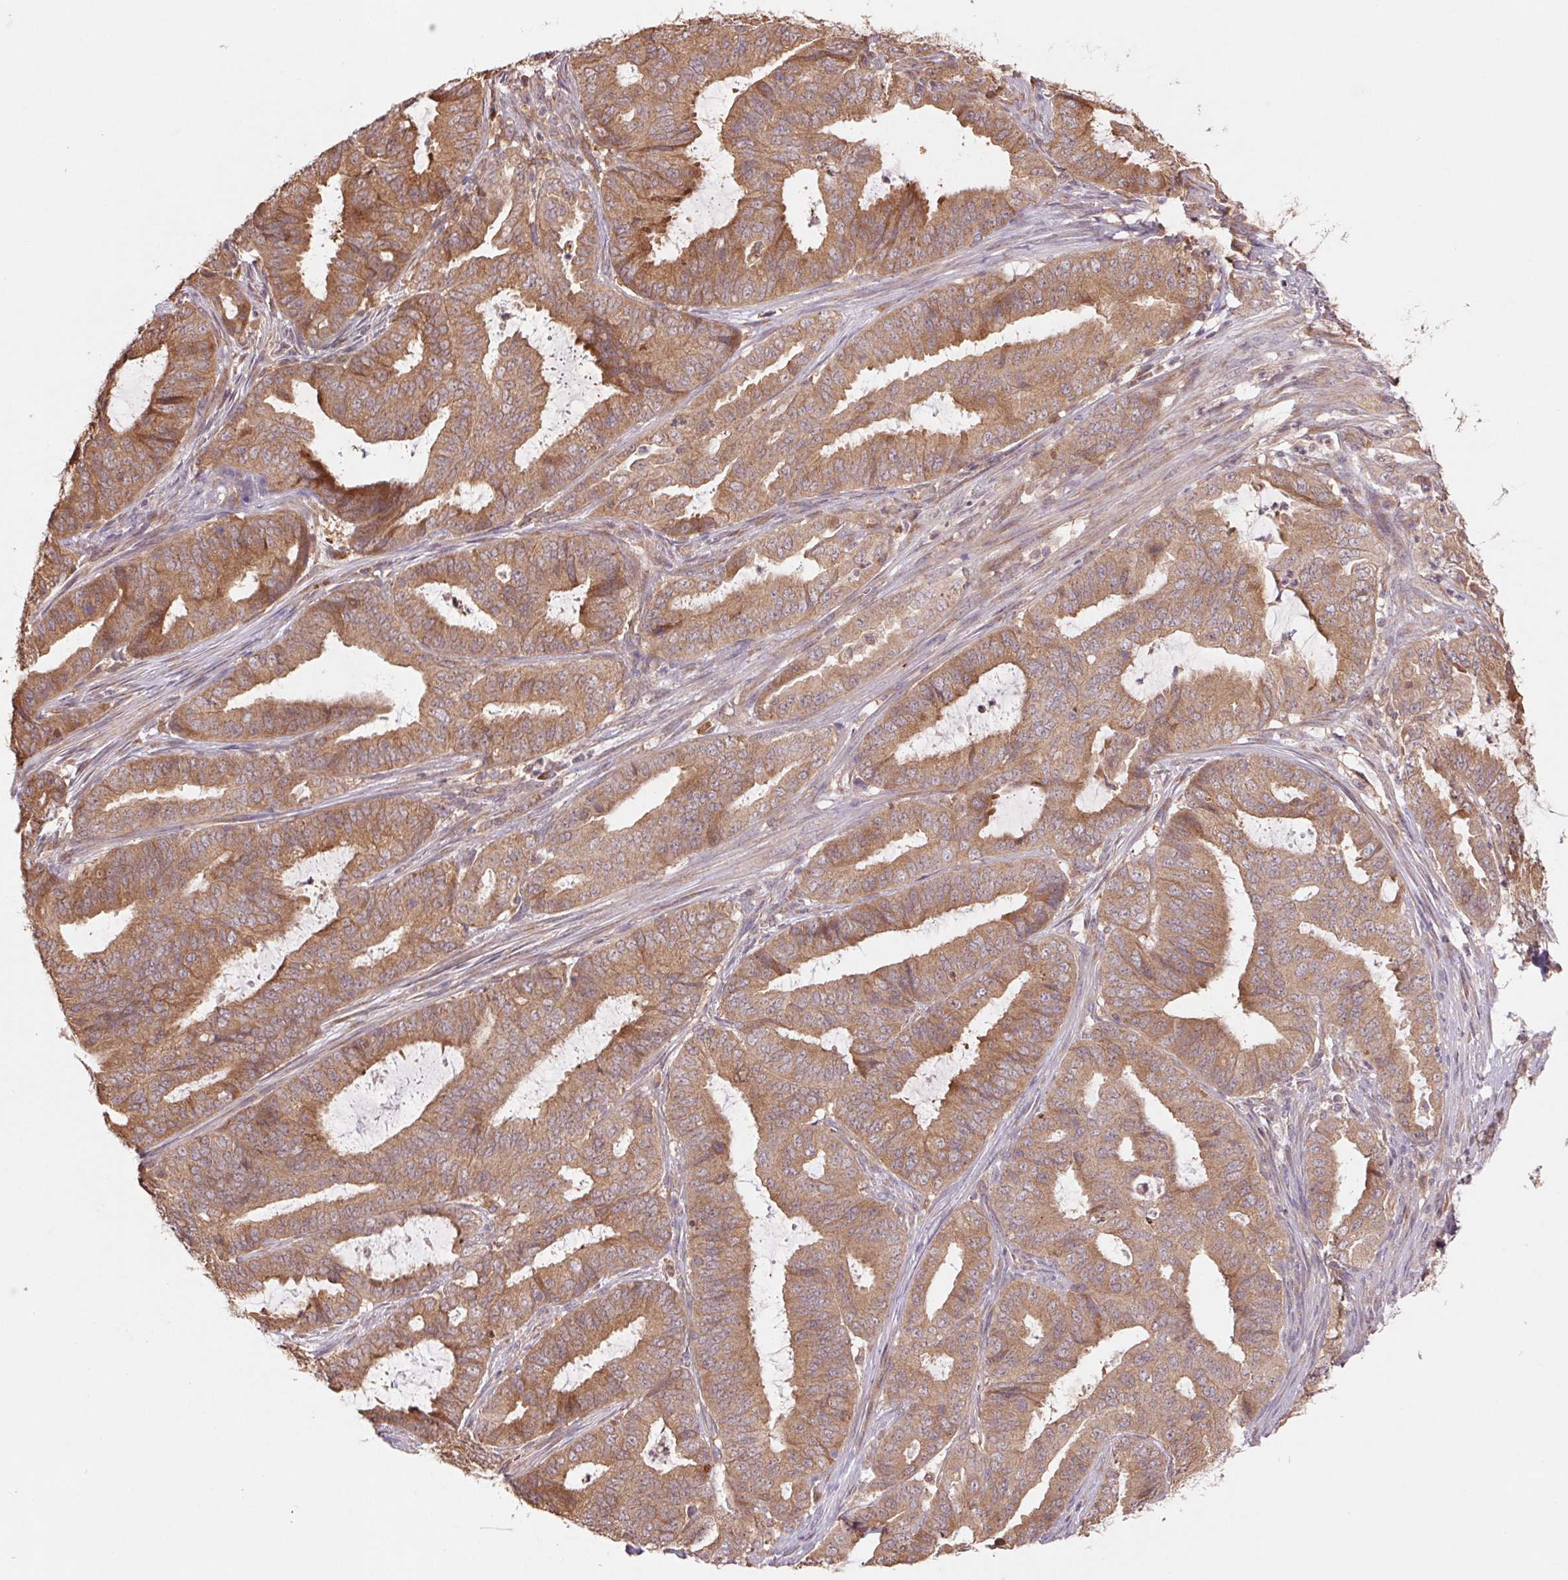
{"staining": {"intensity": "moderate", "quantity": ">75%", "location": "cytoplasmic/membranous"}, "tissue": "endometrial cancer", "cell_type": "Tumor cells", "image_type": "cancer", "snomed": [{"axis": "morphology", "description": "Adenocarcinoma, NOS"}, {"axis": "topography", "description": "Endometrium"}], "caption": "Approximately >75% of tumor cells in human endometrial cancer show moderate cytoplasmic/membranous protein expression as visualized by brown immunohistochemical staining.", "gene": "RRM1", "patient": {"sex": "female", "age": 51}}